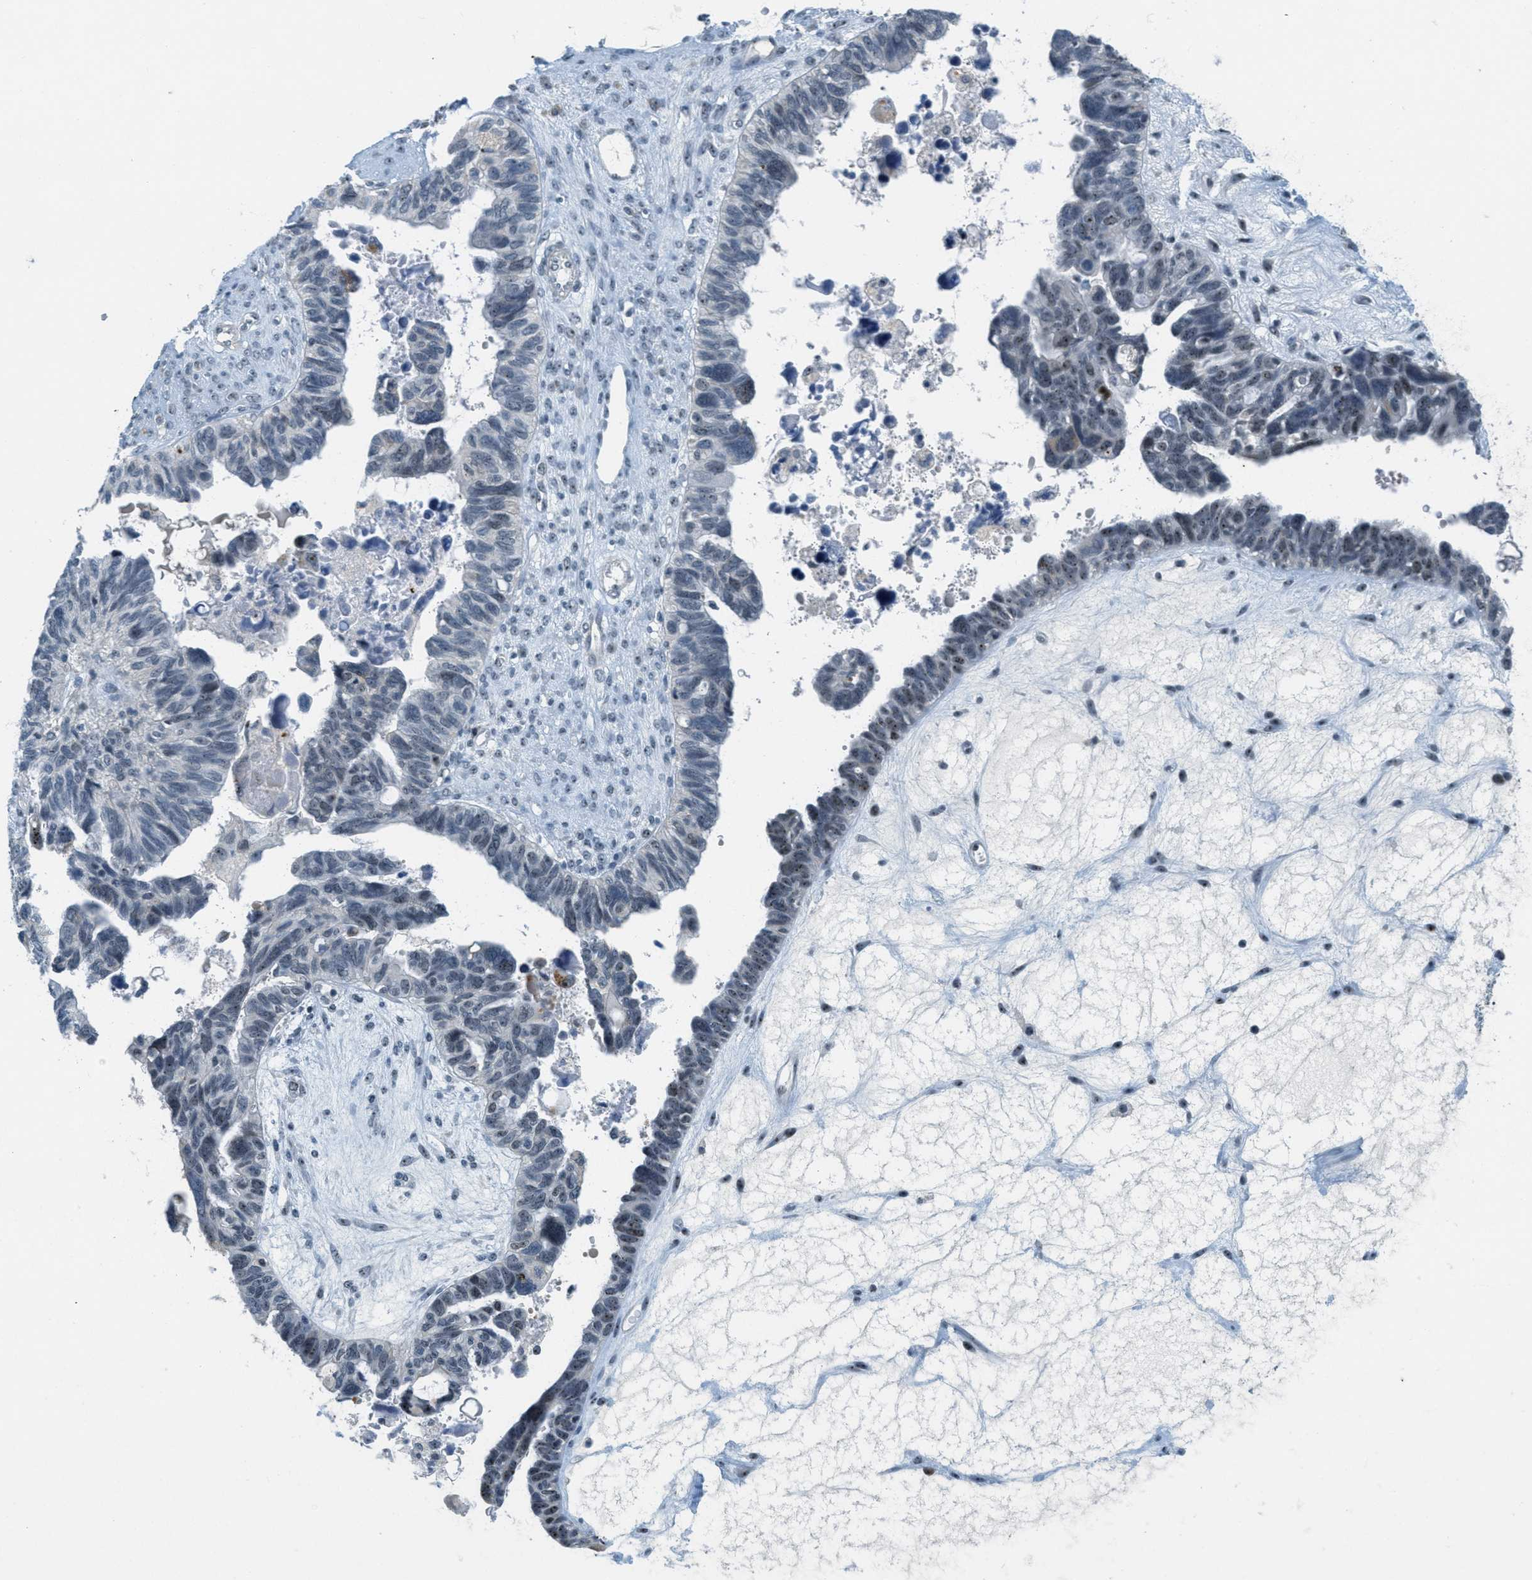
{"staining": {"intensity": "weak", "quantity": "25%-75%", "location": "nuclear"}, "tissue": "ovarian cancer", "cell_type": "Tumor cells", "image_type": "cancer", "snomed": [{"axis": "morphology", "description": "Cystadenocarcinoma, serous, NOS"}, {"axis": "topography", "description": "Ovary"}], "caption": "Protein expression analysis of ovarian cancer demonstrates weak nuclear positivity in about 25%-75% of tumor cells. Immunohistochemistry (ihc) stains the protein in brown and the nuclei are stained blue.", "gene": "DDX47", "patient": {"sex": "female", "age": 79}}